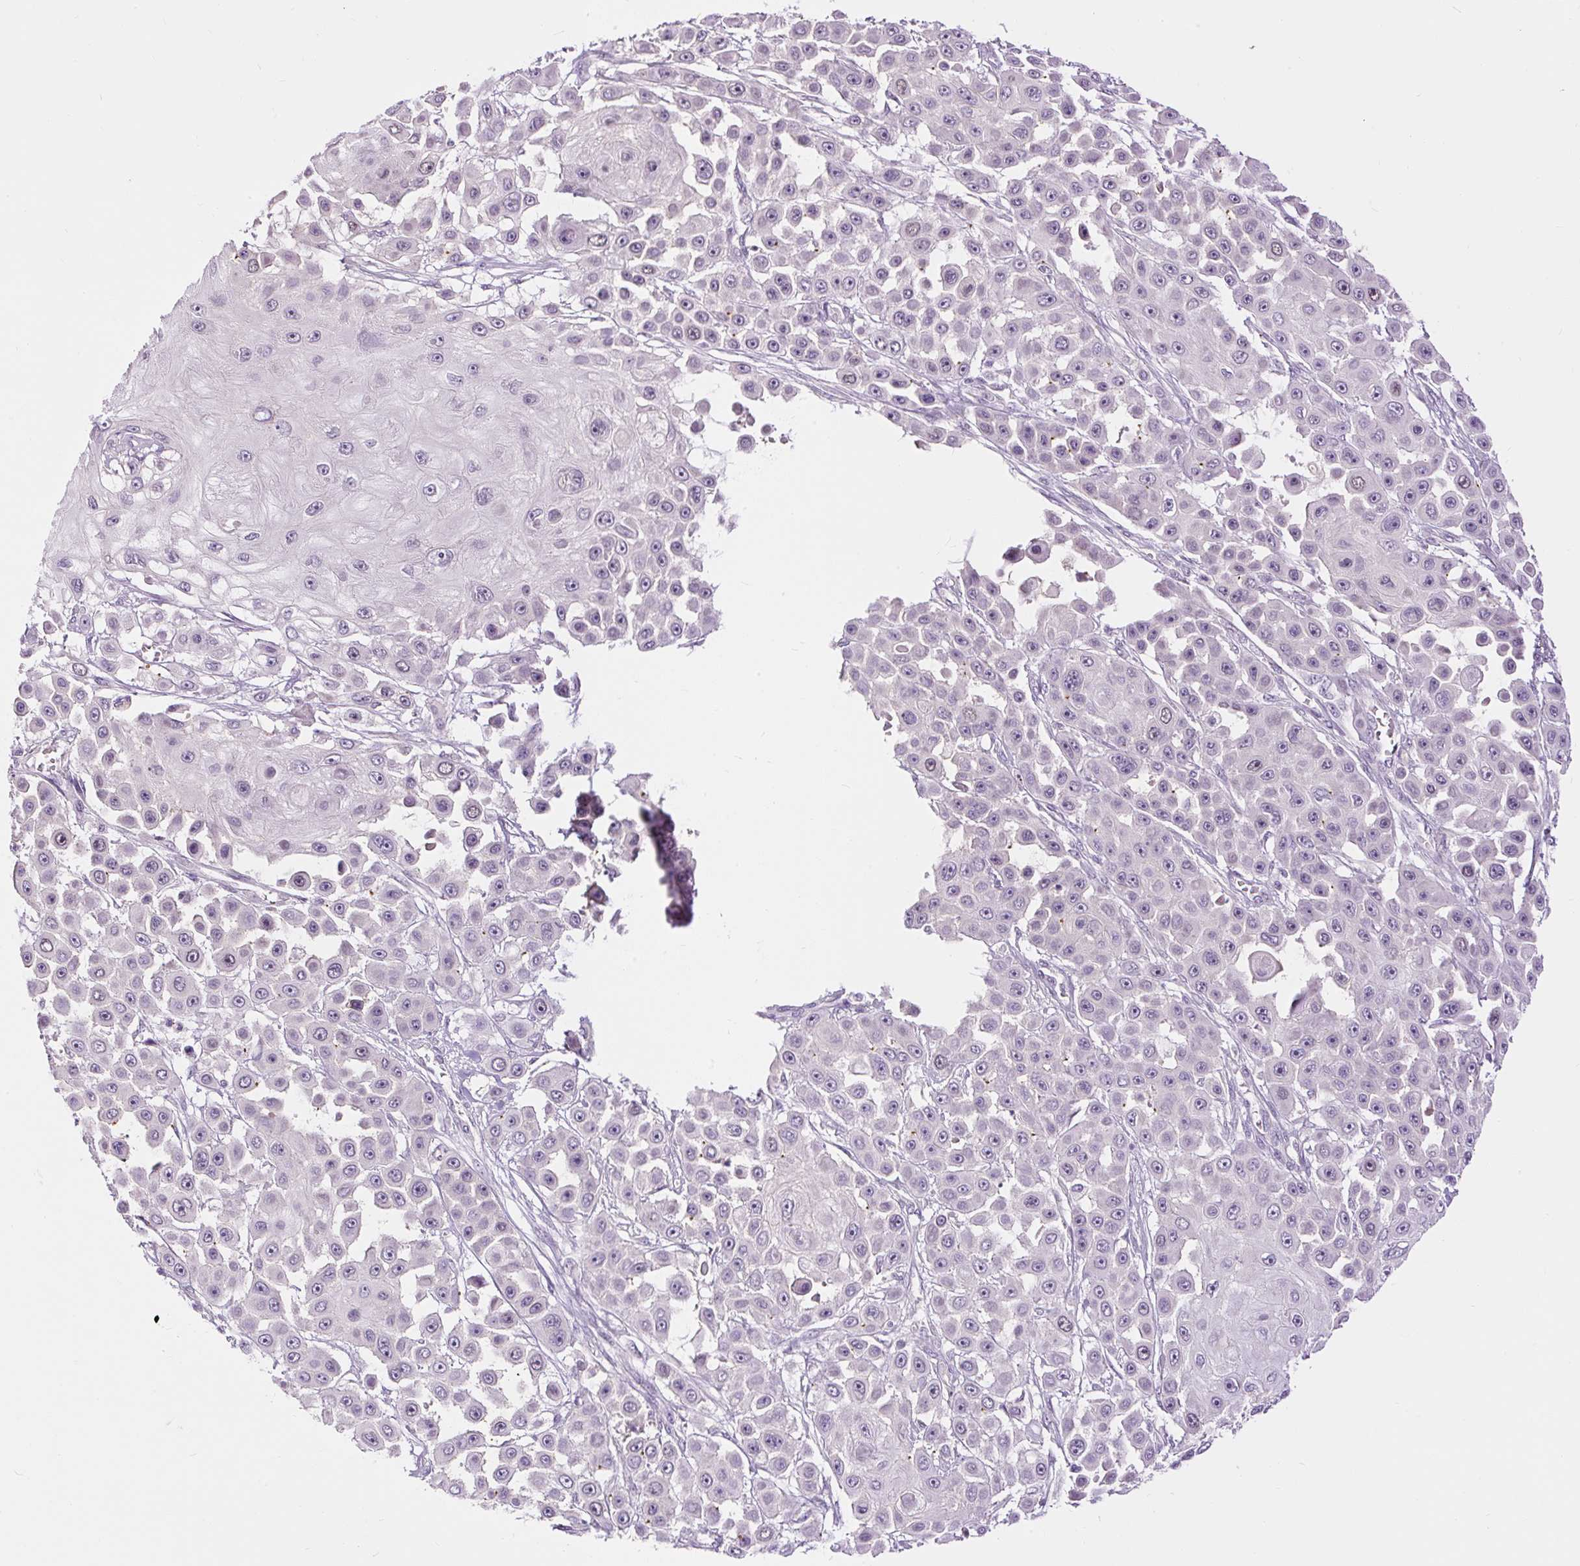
{"staining": {"intensity": "weak", "quantity": "<25%", "location": "nuclear"}, "tissue": "skin cancer", "cell_type": "Tumor cells", "image_type": "cancer", "snomed": [{"axis": "morphology", "description": "Squamous cell carcinoma, NOS"}, {"axis": "topography", "description": "Skin"}], "caption": "A histopathology image of skin cancer stained for a protein displays no brown staining in tumor cells.", "gene": "RACGAP1", "patient": {"sex": "male", "age": 67}}